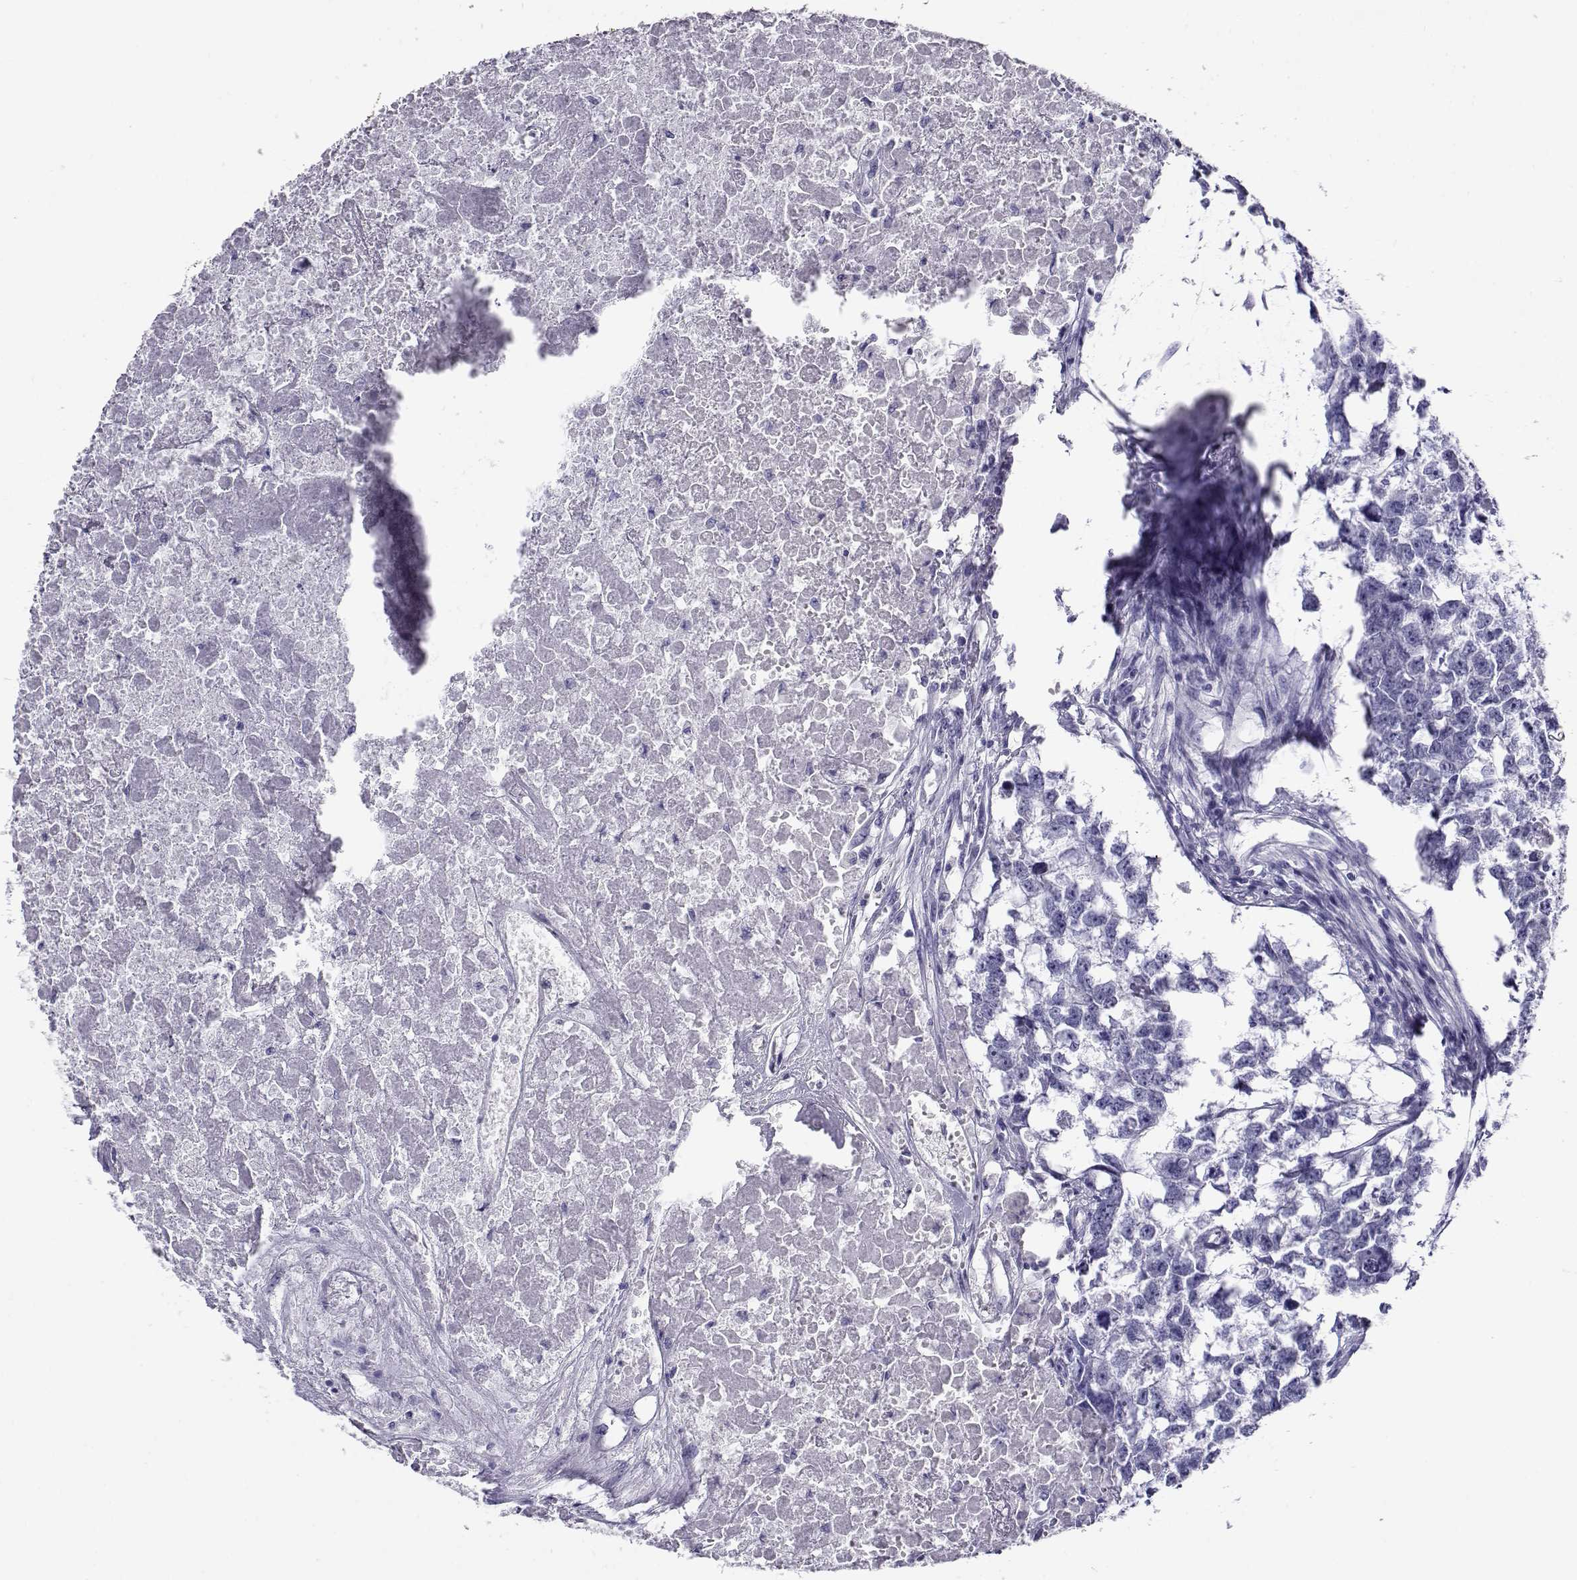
{"staining": {"intensity": "negative", "quantity": "none", "location": "none"}, "tissue": "testis cancer", "cell_type": "Tumor cells", "image_type": "cancer", "snomed": [{"axis": "morphology", "description": "Carcinoma, Embryonal, NOS"}, {"axis": "morphology", "description": "Teratoma, malignant, NOS"}, {"axis": "topography", "description": "Testis"}], "caption": "Human testis embryonal carcinoma stained for a protein using immunohistochemistry shows no staining in tumor cells.", "gene": "RHOXF2", "patient": {"sex": "male", "age": 44}}